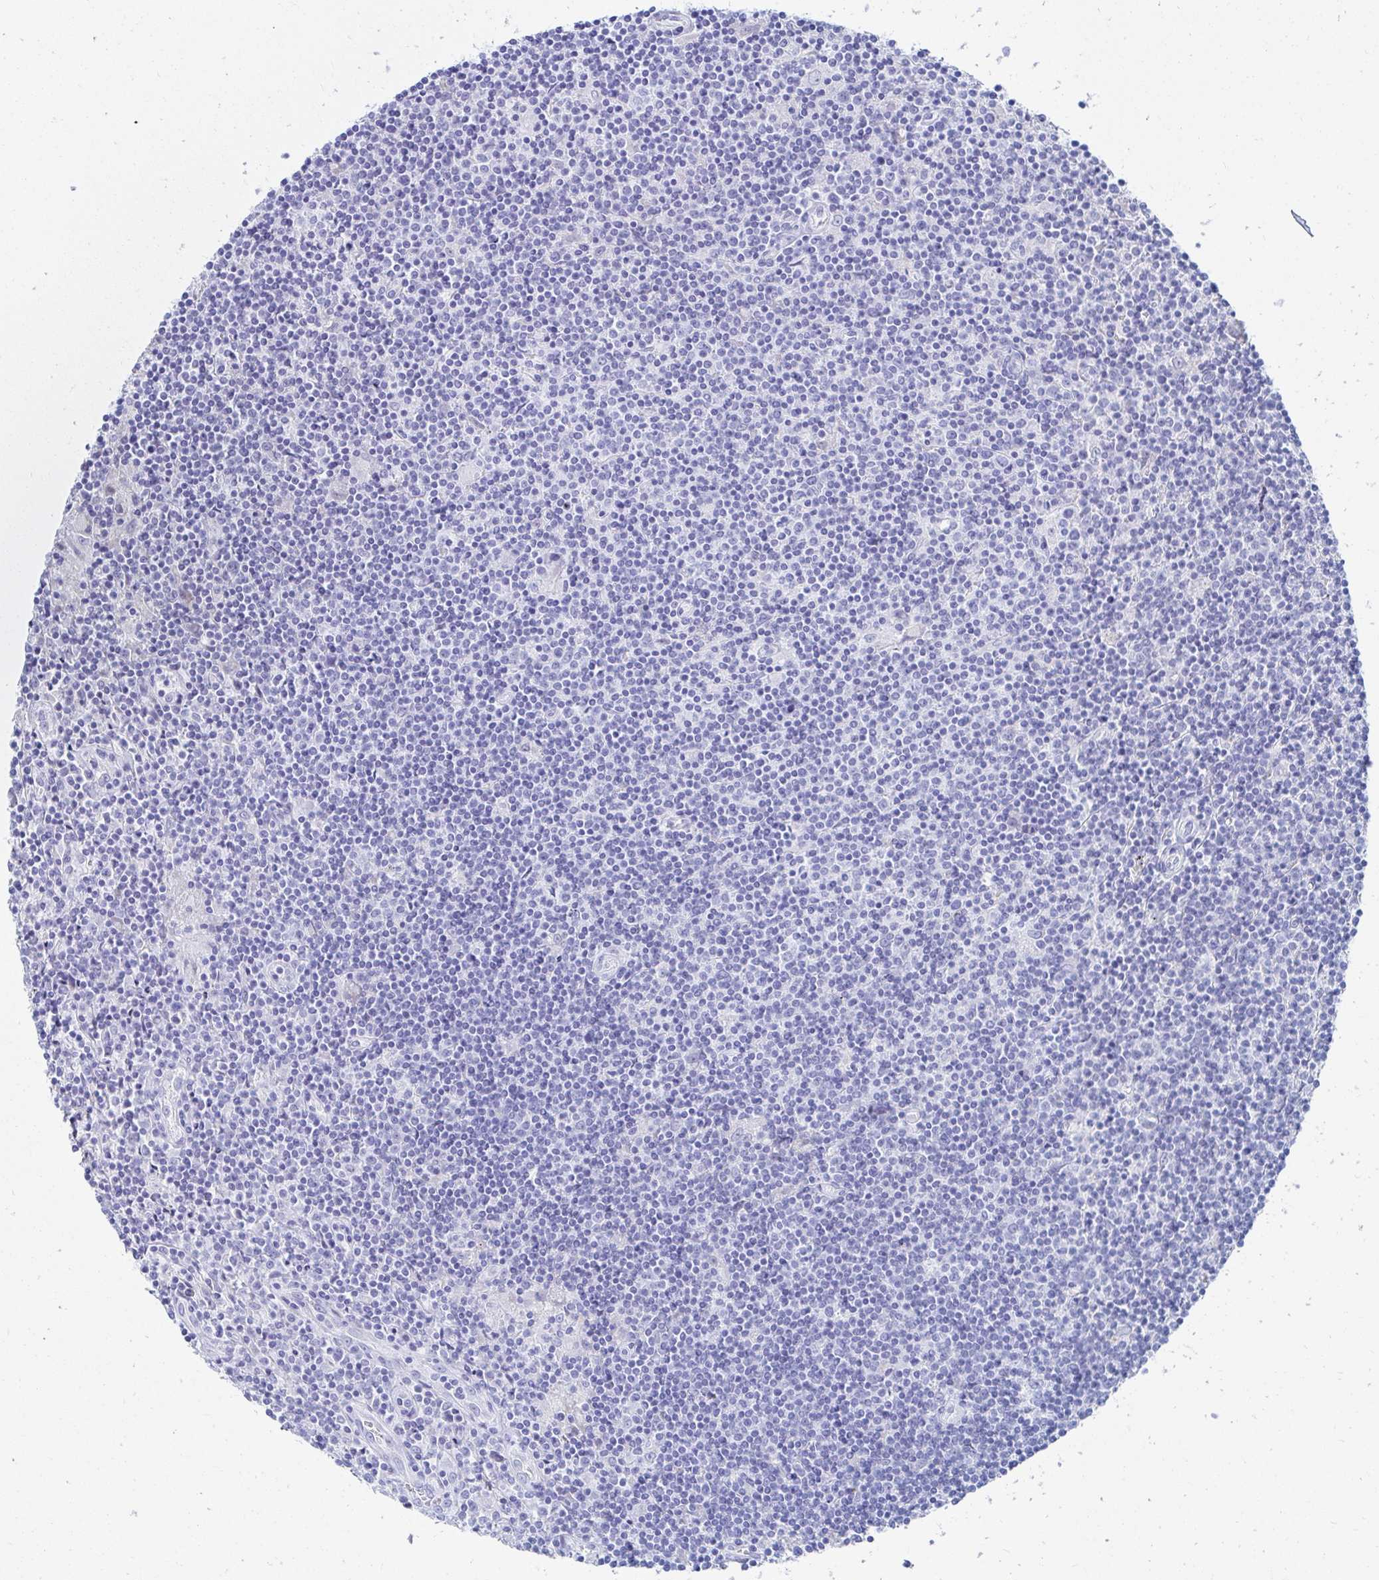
{"staining": {"intensity": "negative", "quantity": "none", "location": "none"}, "tissue": "lymphoma", "cell_type": "Tumor cells", "image_type": "cancer", "snomed": [{"axis": "morphology", "description": "Hodgkin's disease, NOS"}, {"axis": "topography", "description": "Lymph node"}], "caption": "Tumor cells show no significant protein positivity in lymphoma.", "gene": "C4orf17", "patient": {"sex": "male", "age": 40}}